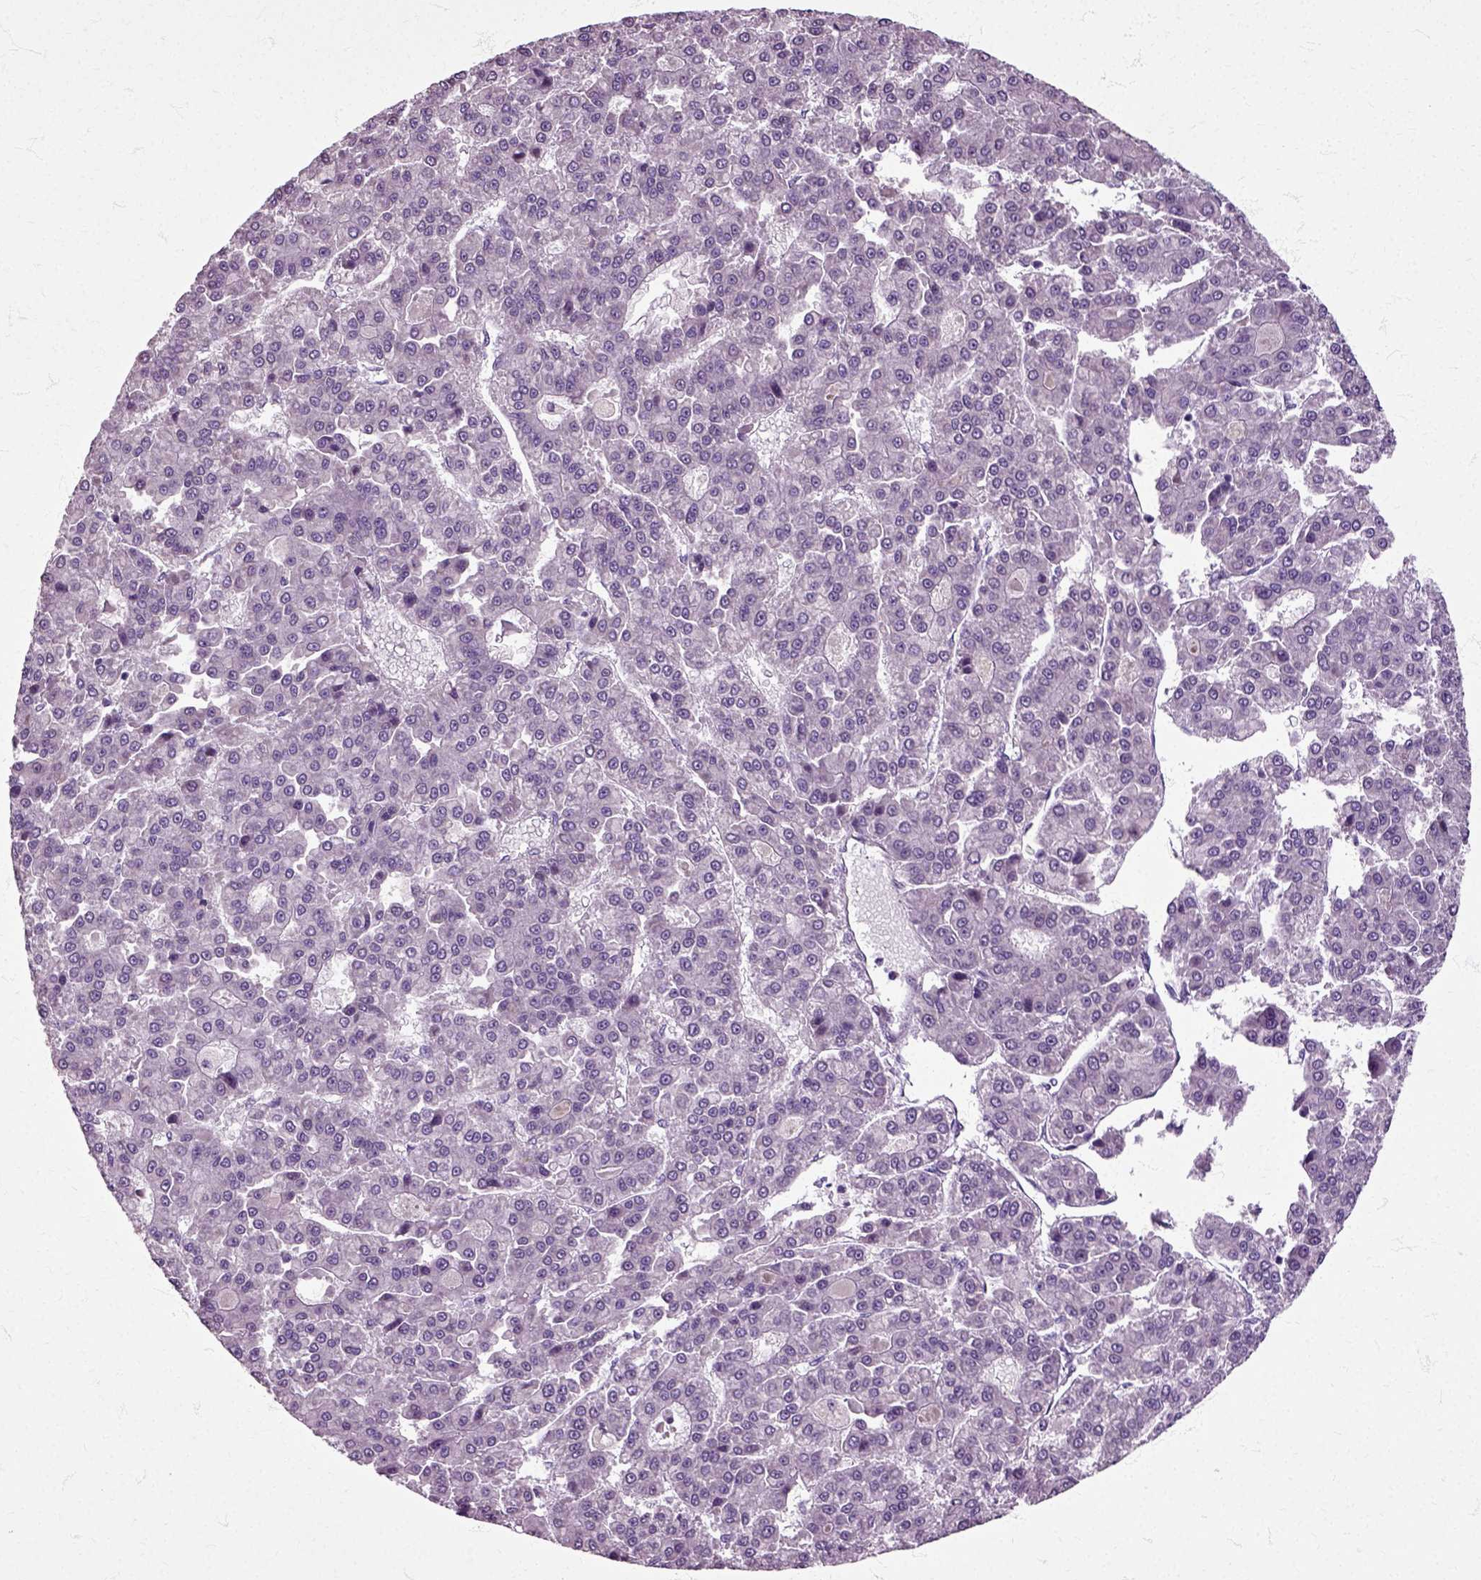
{"staining": {"intensity": "negative", "quantity": "none", "location": "none"}, "tissue": "liver cancer", "cell_type": "Tumor cells", "image_type": "cancer", "snomed": [{"axis": "morphology", "description": "Carcinoma, Hepatocellular, NOS"}, {"axis": "topography", "description": "Liver"}], "caption": "DAB immunohistochemical staining of liver cancer (hepatocellular carcinoma) exhibits no significant expression in tumor cells. (Immunohistochemistry, brightfield microscopy, high magnification).", "gene": "HSPA2", "patient": {"sex": "male", "age": 70}}